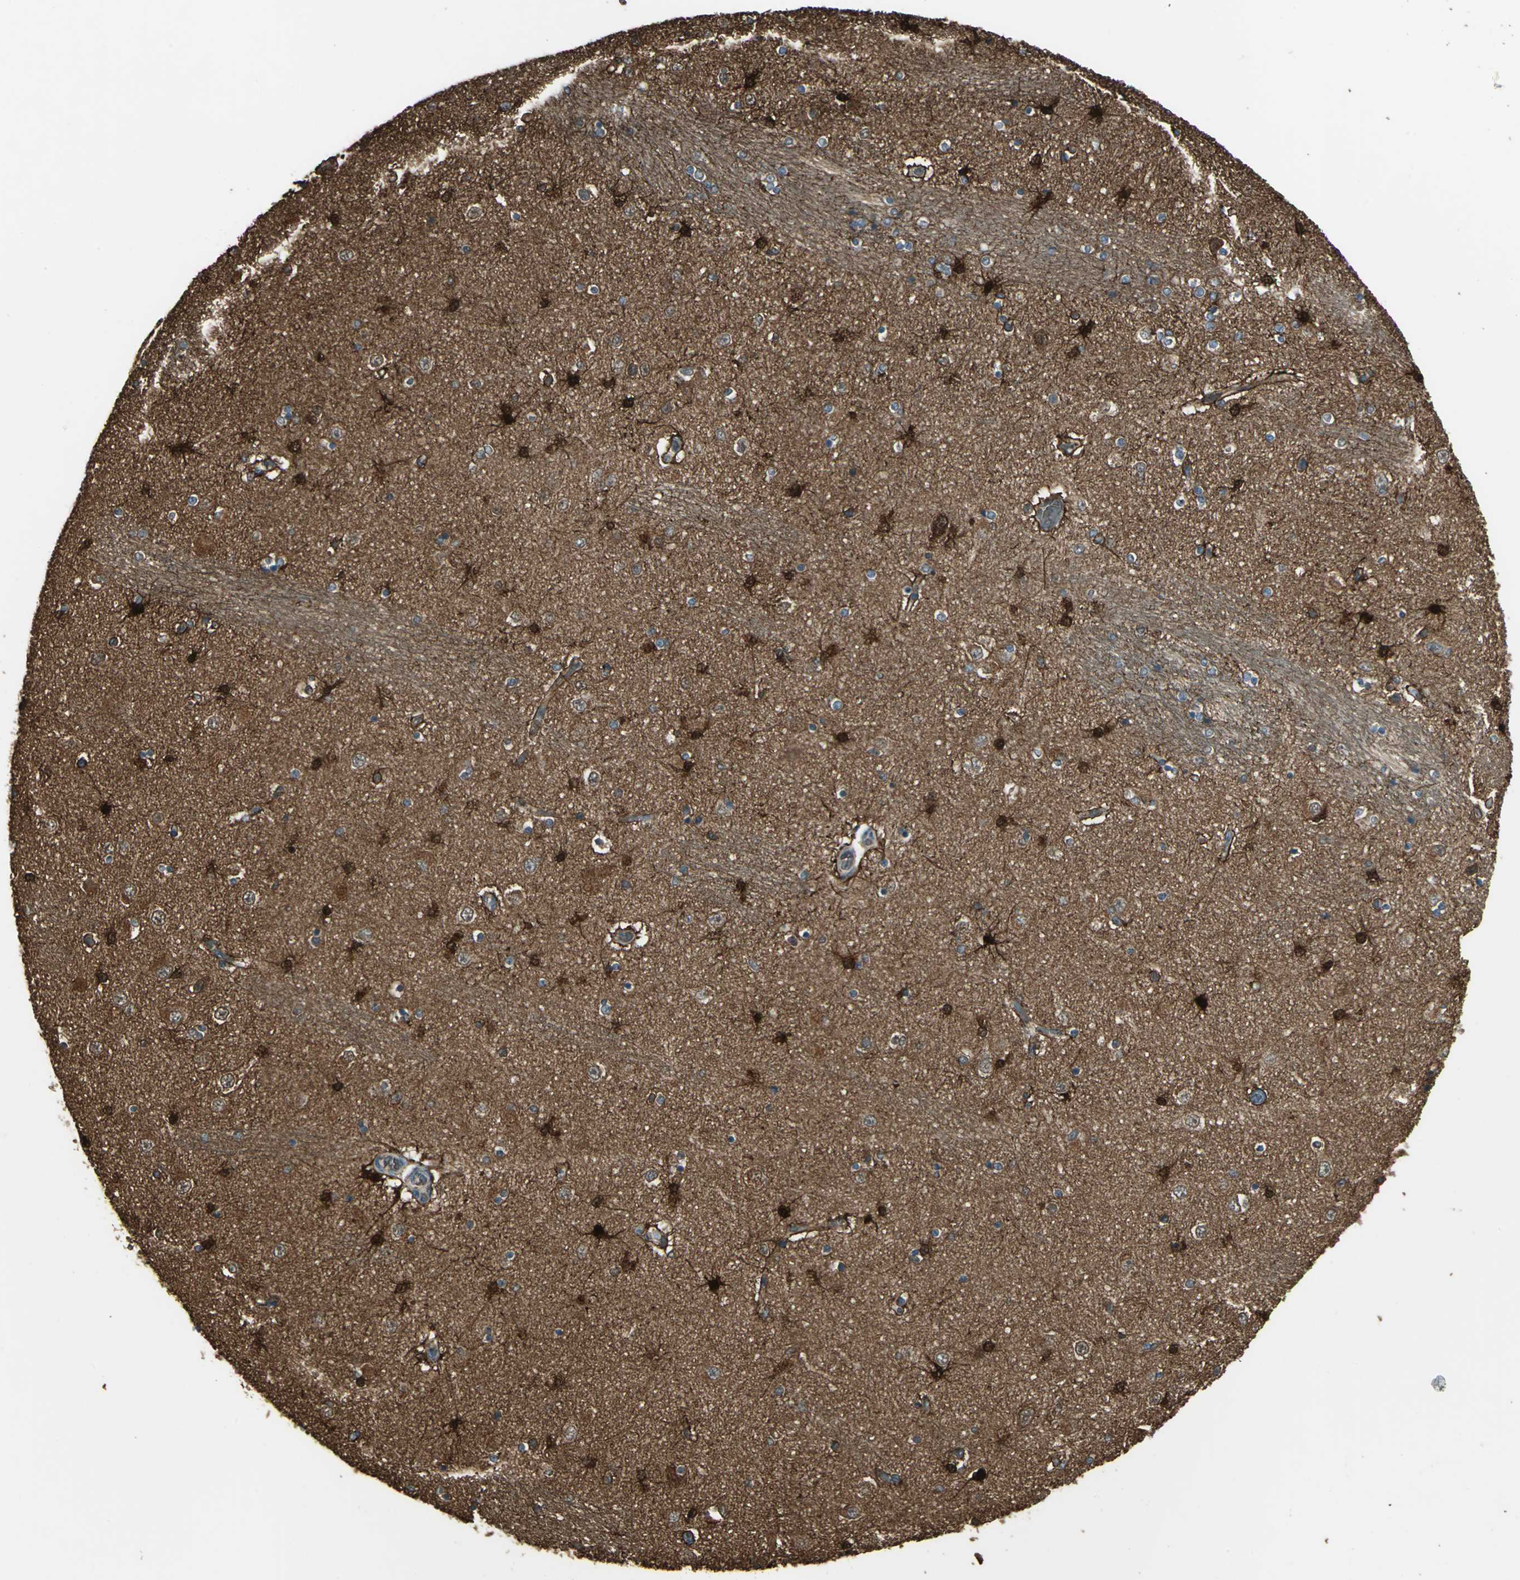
{"staining": {"intensity": "strong", "quantity": "25%-75%", "location": "cytoplasmic/membranous,nuclear"}, "tissue": "hippocampus", "cell_type": "Glial cells", "image_type": "normal", "snomed": [{"axis": "morphology", "description": "Normal tissue, NOS"}, {"axis": "topography", "description": "Hippocampus"}], "caption": "A brown stain labels strong cytoplasmic/membranous,nuclear positivity of a protein in glial cells of normal human hippocampus. Ihc stains the protein of interest in brown and the nuclei are stained blue.", "gene": "DDAH1", "patient": {"sex": "female", "age": 54}}